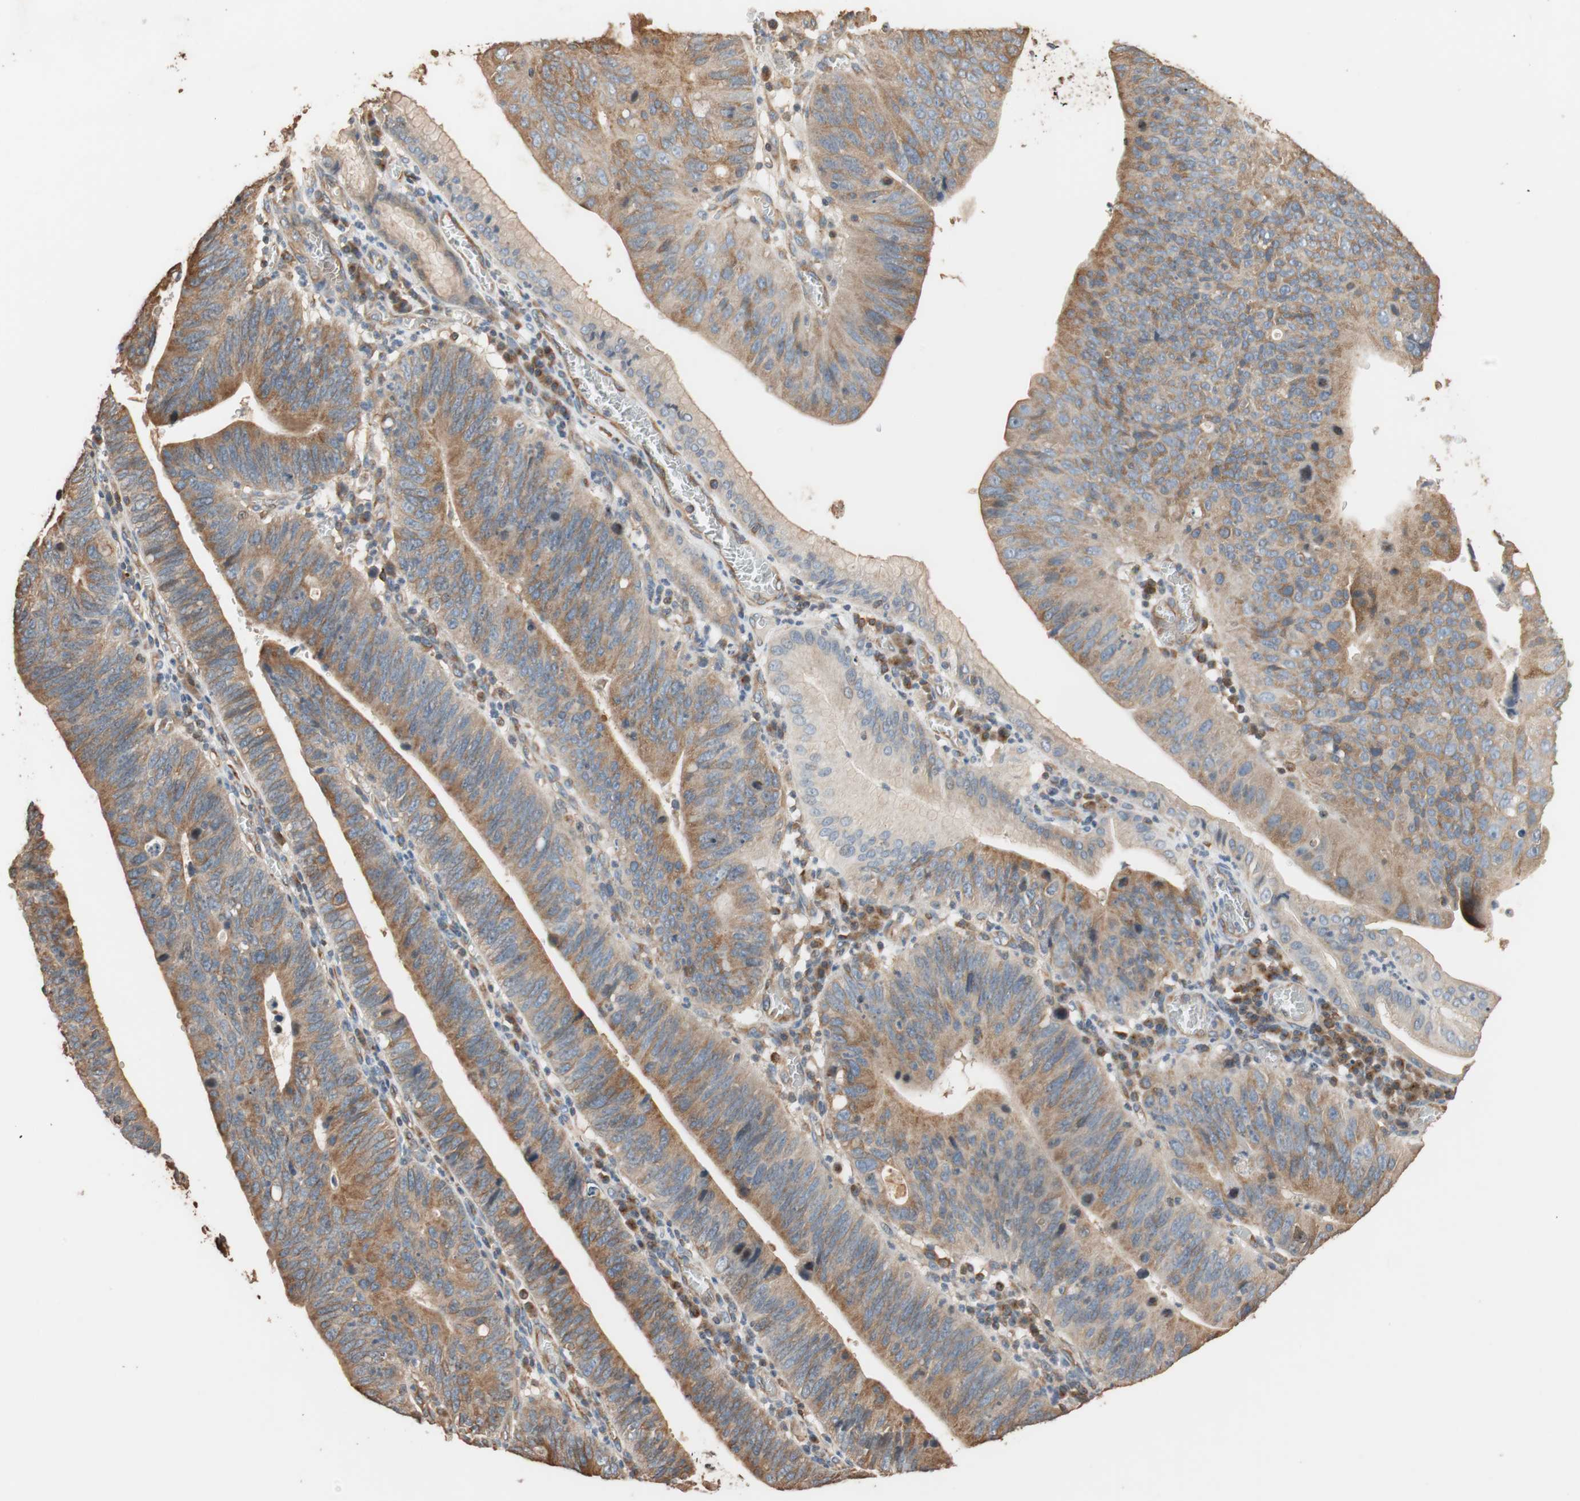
{"staining": {"intensity": "moderate", "quantity": ">75%", "location": "cytoplasmic/membranous"}, "tissue": "stomach cancer", "cell_type": "Tumor cells", "image_type": "cancer", "snomed": [{"axis": "morphology", "description": "Adenocarcinoma, NOS"}, {"axis": "topography", "description": "Stomach"}], "caption": "IHC of stomach cancer (adenocarcinoma) exhibits medium levels of moderate cytoplasmic/membranous staining in approximately >75% of tumor cells.", "gene": "TUBB", "patient": {"sex": "male", "age": 59}}